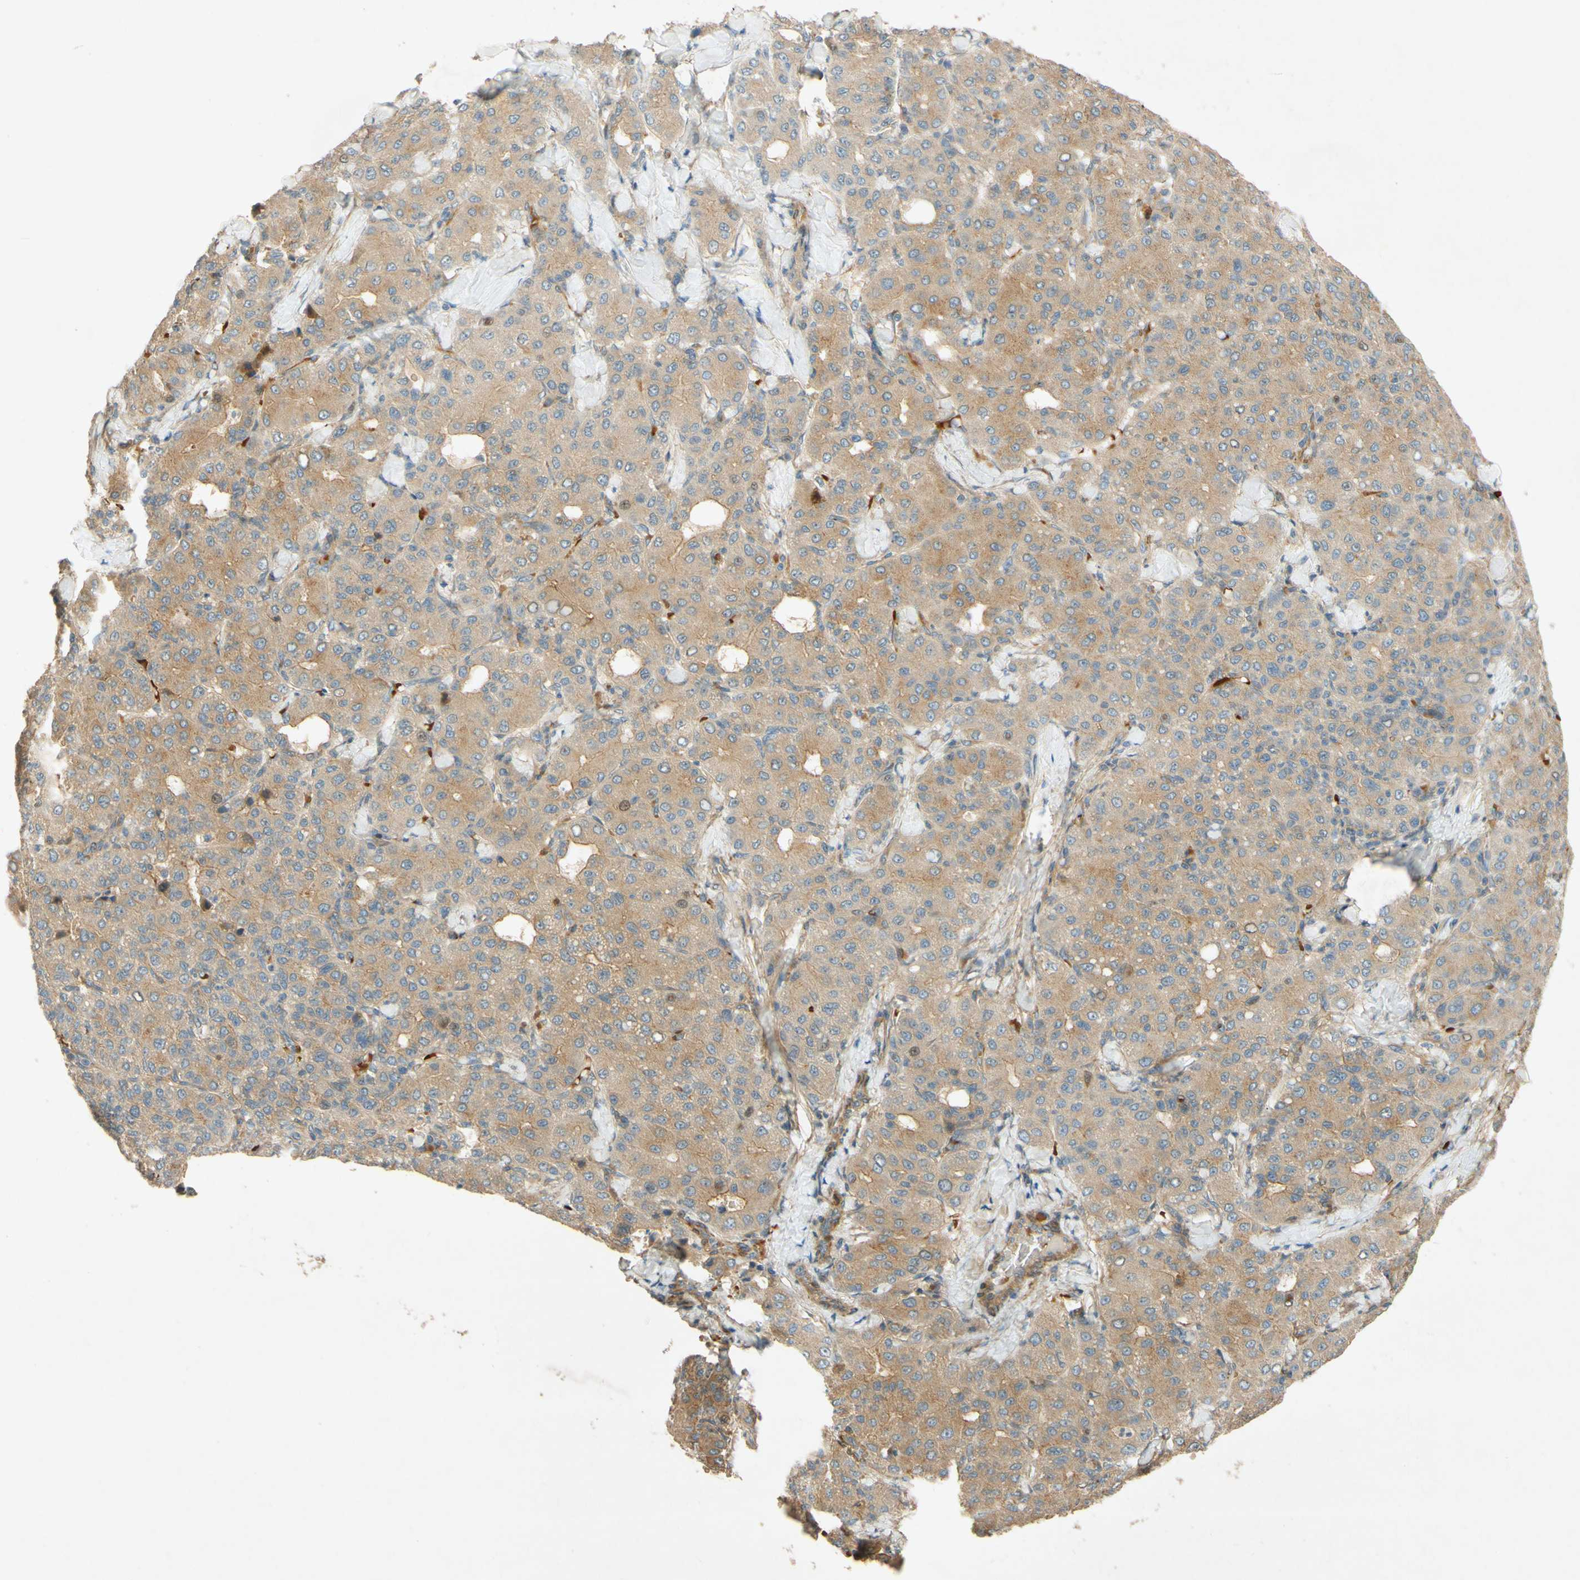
{"staining": {"intensity": "moderate", "quantity": ">75%", "location": "cytoplasmic/membranous"}, "tissue": "liver cancer", "cell_type": "Tumor cells", "image_type": "cancer", "snomed": [{"axis": "morphology", "description": "Carcinoma, Hepatocellular, NOS"}, {"axis": "topography", "description": "Liver"}], "caption": "Approximately >75% of tumor cells in human liver hepatocellular carcinoma display moderate cytoplasmic/membranous protein staining as visualized by brown immunohistochemical staining.", "gene": "ADAM17", "patient": {"sex": "male", "age": 65}}